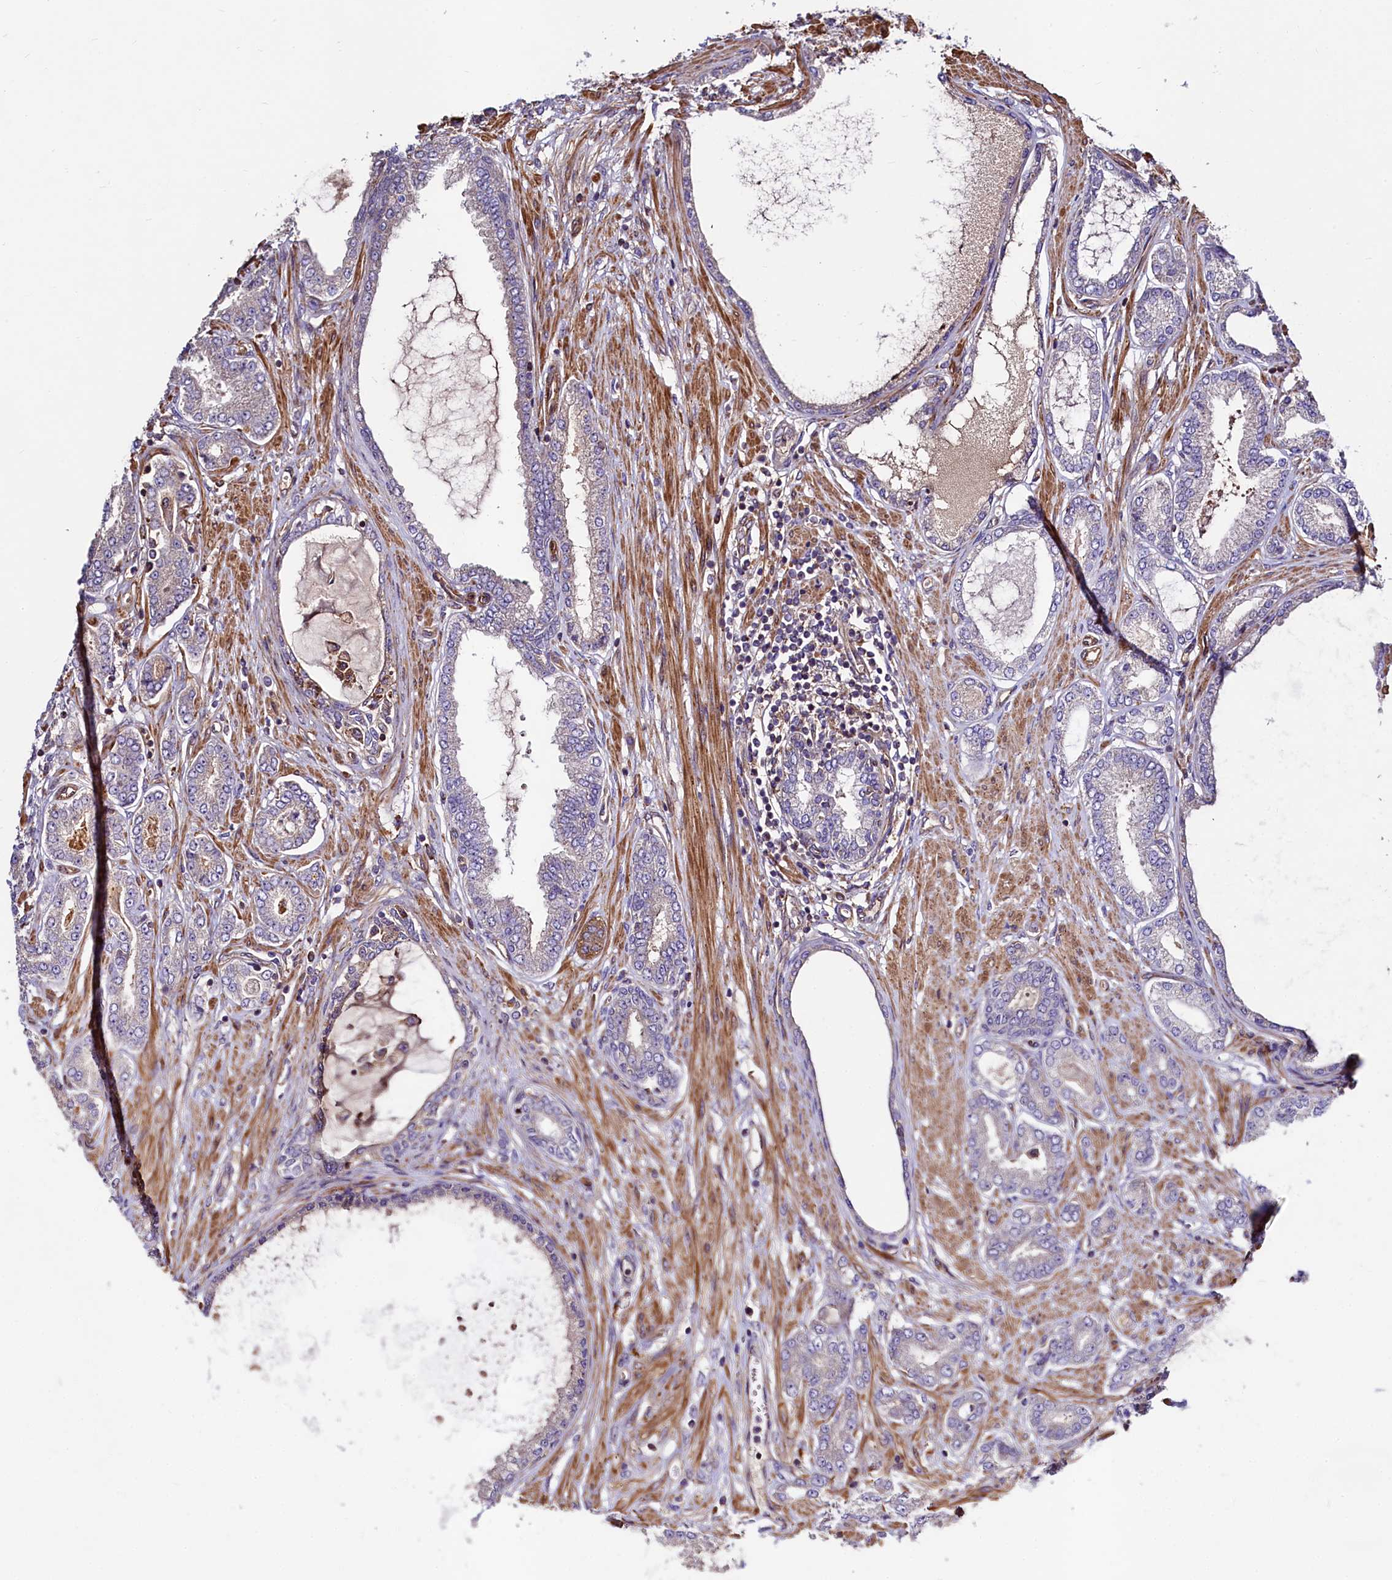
{"staining": {"intensity": "negative", "quantity": "none", "location": "none"}, "tissue": "prostate cancer", "cell_type": "Tumor cells", "image_type": "cancer", "snomed": [{"axis": "morphology", "description": "Adenocarcinoma, Low grade"}, {"axis": "topography", "description": "Prostate"}], "caption": "IHC of human prostate low-grade adenocarcinoma exhibits no positivity in tumor cells. (Stains: DAB IHC with hematoxylin counter stain, Microscopy: brightfield microscopy at high magnification).", "gene": "KLHDC4", "patient": {"sex": "male", "age": 63}}